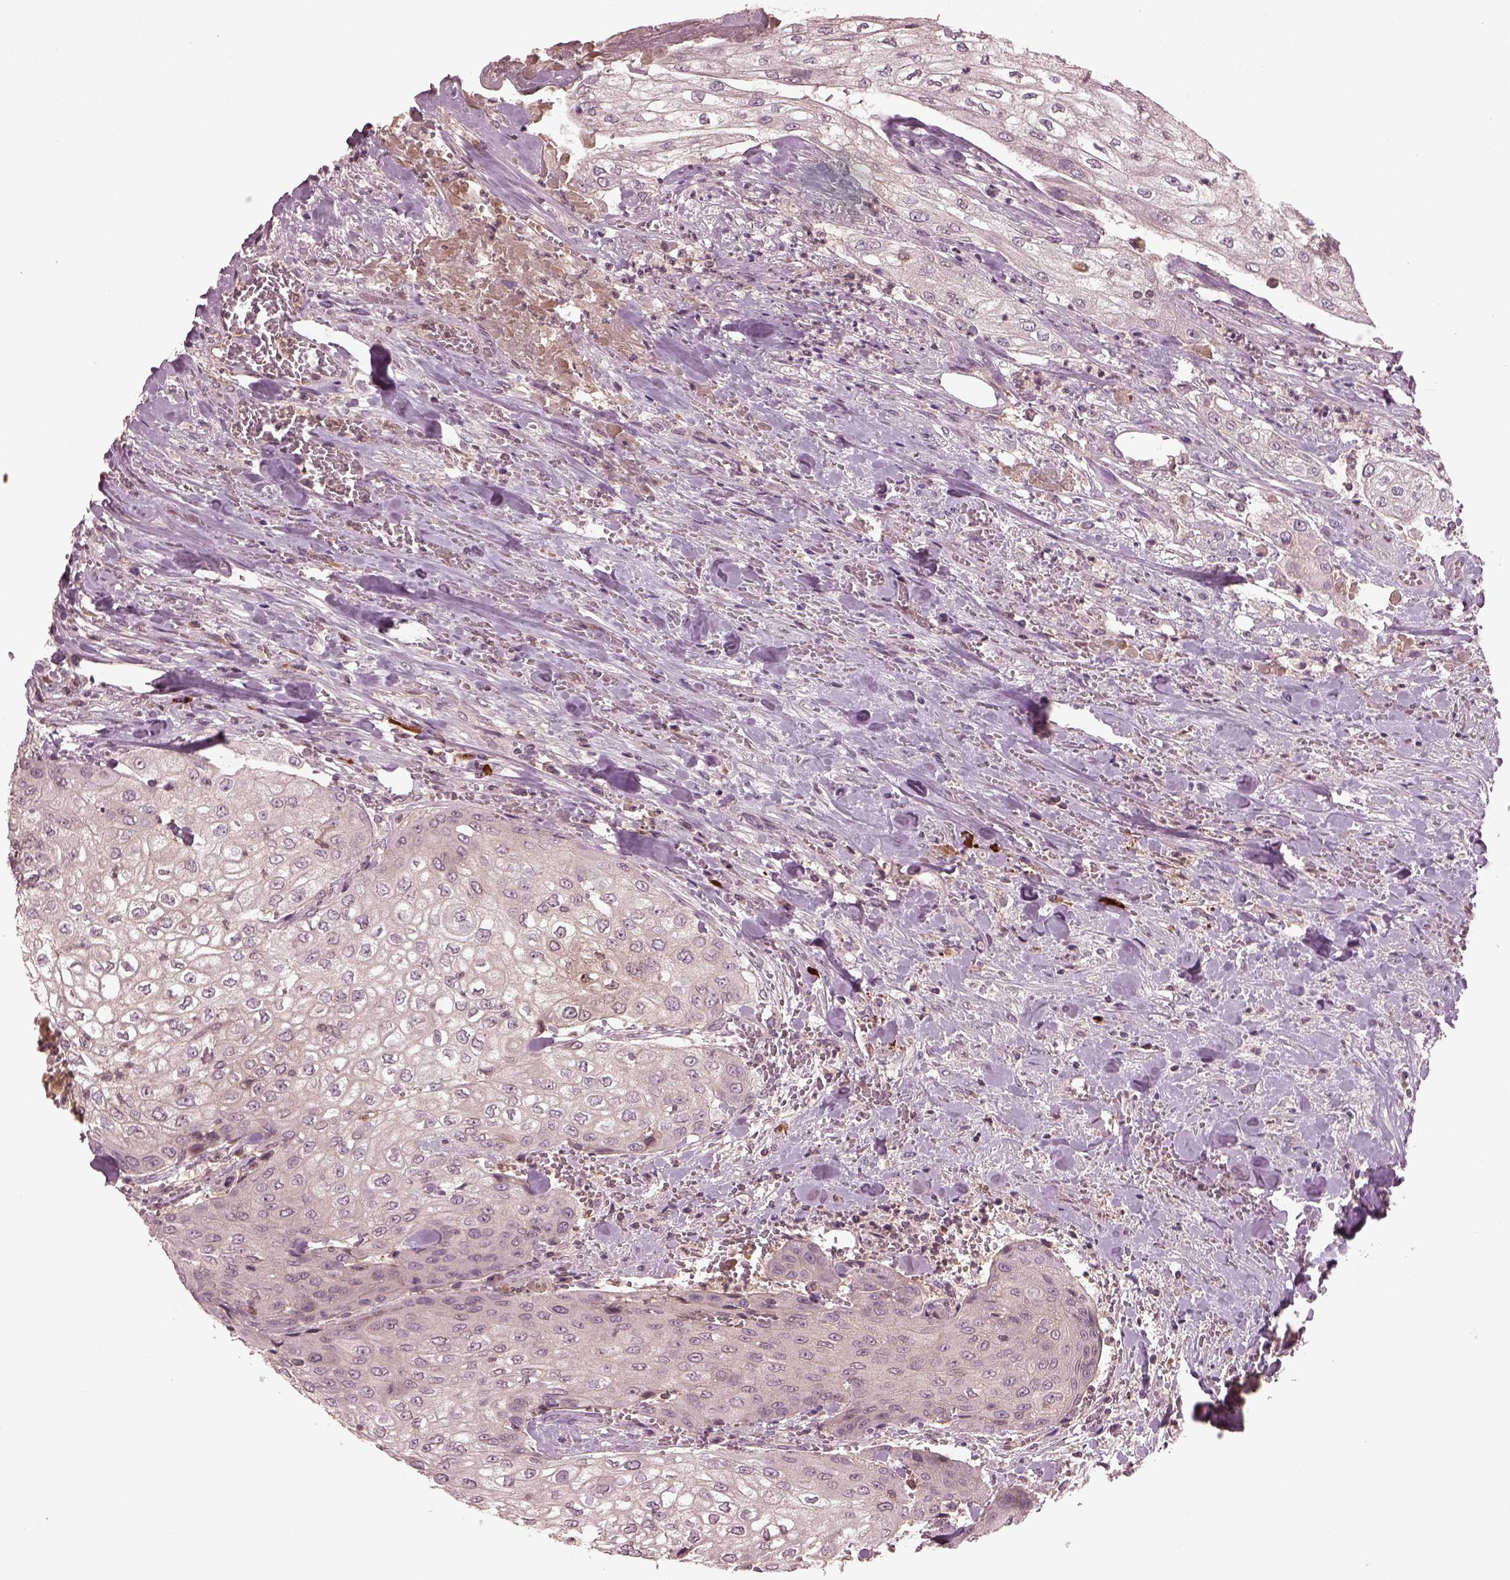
{"staining": {"intensity": "negative", "quantity": "none", "location": "none"}, "tissue": "urothelial cancer", "cell_type": "Tumor cells", "image_type": "cancer", "snomed": [{"axis": "morphology", "description": "Urothelial carcinoma, High grade"}, {"axis": "topography", "description": "Urinary bladder"}], "caption": "Tumor cells show no significant protein expression in urothelial cancer. Nuclei are stained in blue.", "gene": "PTX4", "patient": {"sex": "male", "age": 62}}